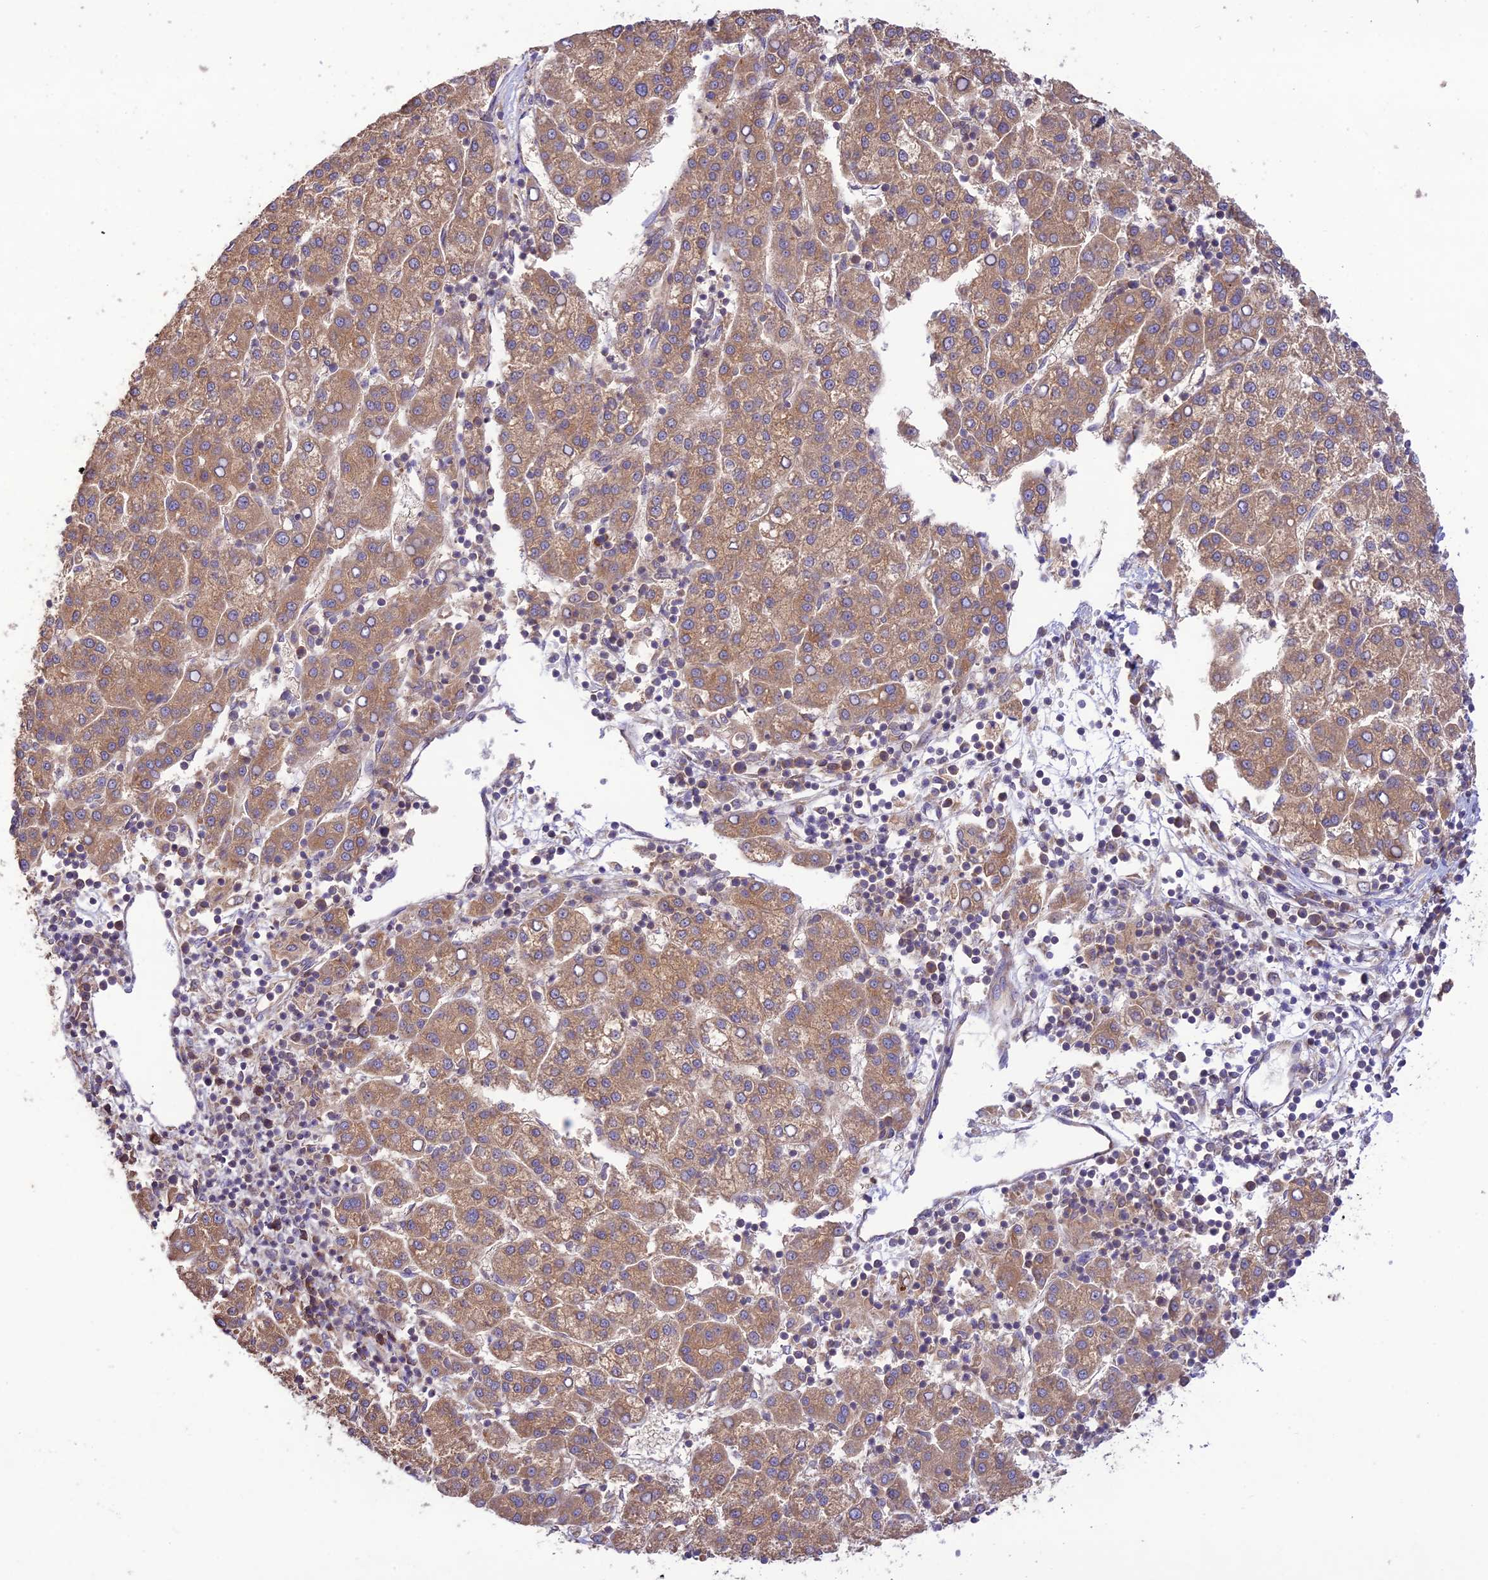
{"staining": {"intensity": "moderate", "quantity": ">75%", "location": "cytoplasmic/membranous"}, "tissue": "liver cancer", "cell_type": "Tumor cells", "image_type": "cancer", "snomed": [{"axis": "morphology", "description": "Carcinoma, Hepatocellular, NOS"}, {"axis": "topography", "description": "Liver"}], "caption": "Immunohistochemistry (IHC) (DAB) staining of liver hepatocellular carcinoma demonstrates moderate cytoplasmic/membranous protein expression in about >75% of tumor cells.", "gene": "TMEM259", "patient": {"sex": "female", "age": 58}}